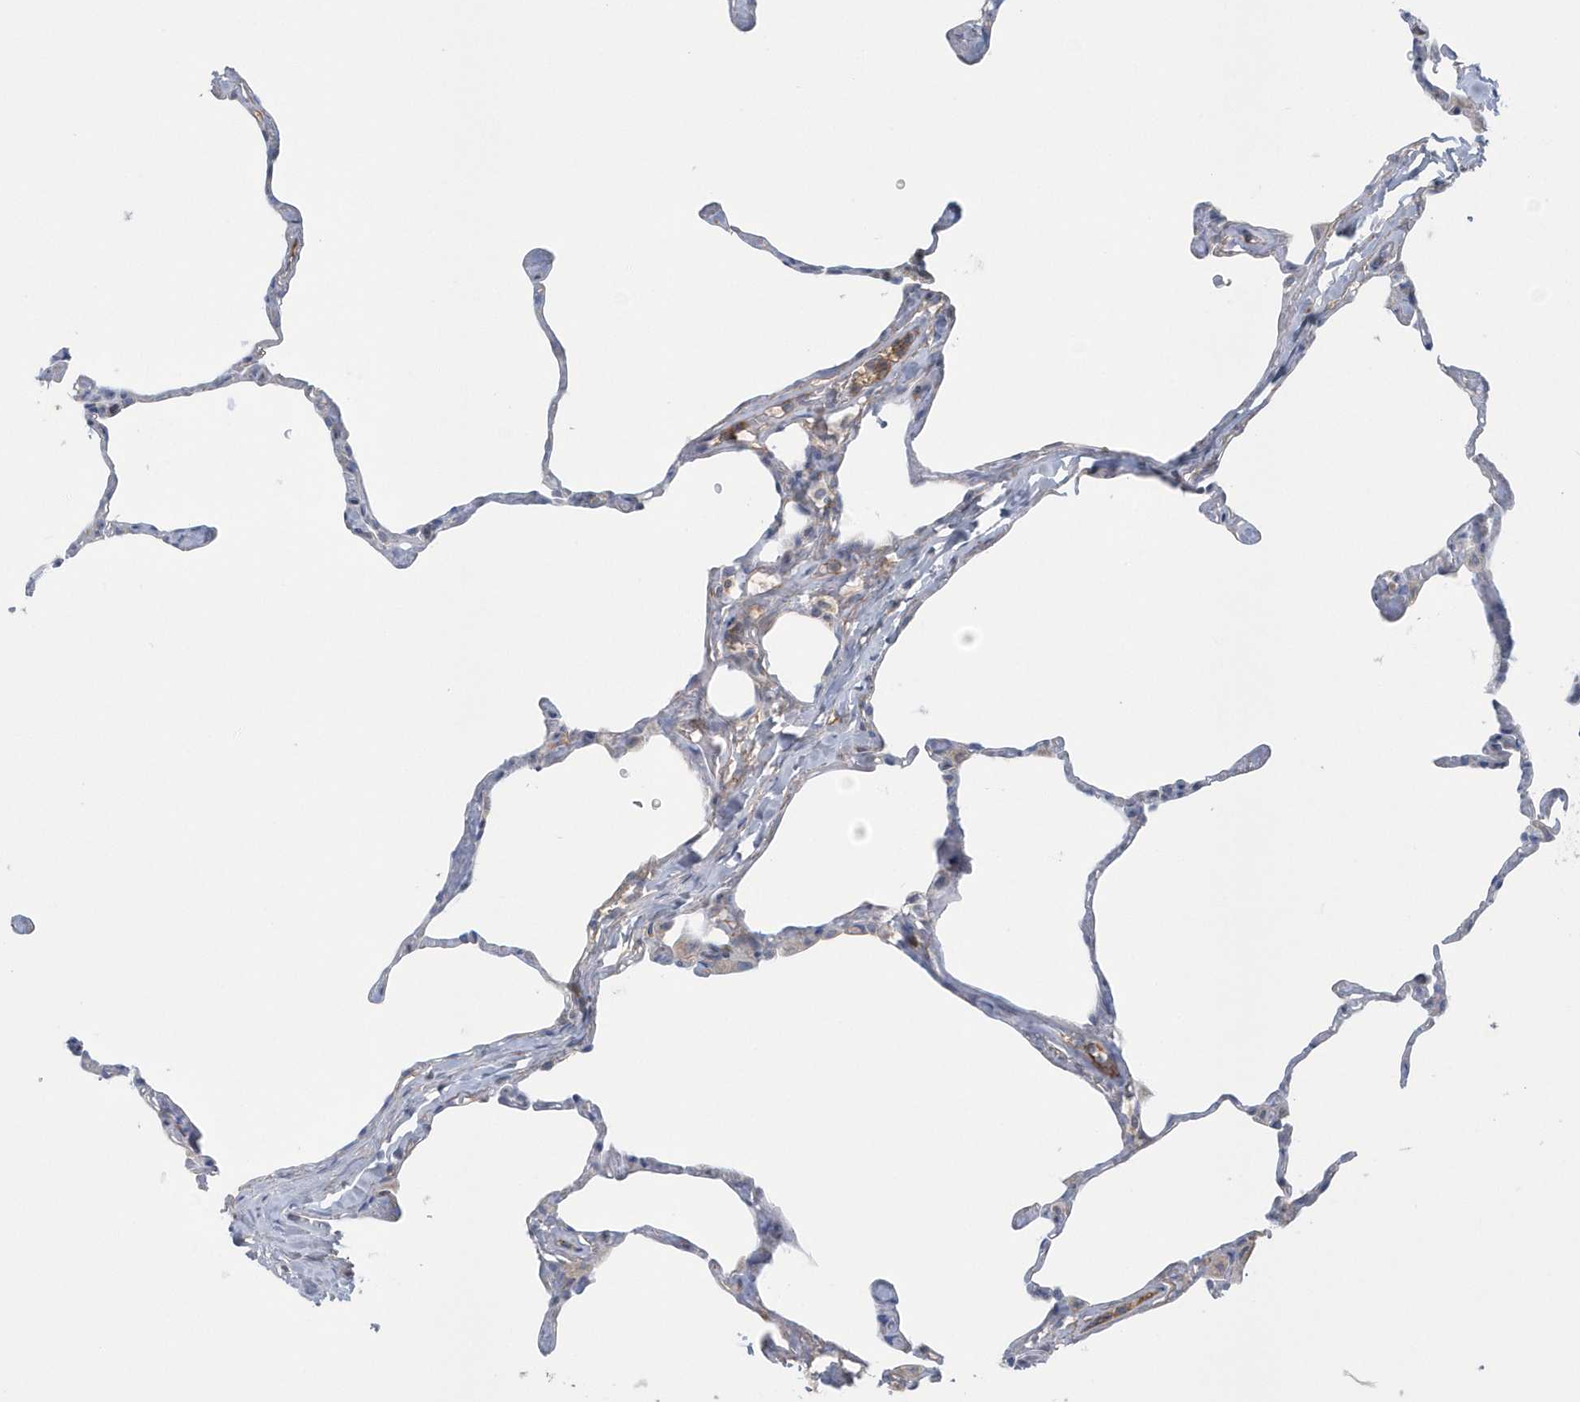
{"staining": {"intensity": "negative", "quantity": "none", "location": "none"}, "tissue": "lung", "cell_type": "Alveolar cells", "image_type": "normal", "snomed": [{"axis": "morphology", "description": "Normal tissue, NOS"}, {"axis": "topography", "description": "Lung"}], "caption": "Alveolar cells show no significant protein expression in unremarkable lung.", "gene": "SPATA18", "patient": {"sex": "male", "age": 65}}